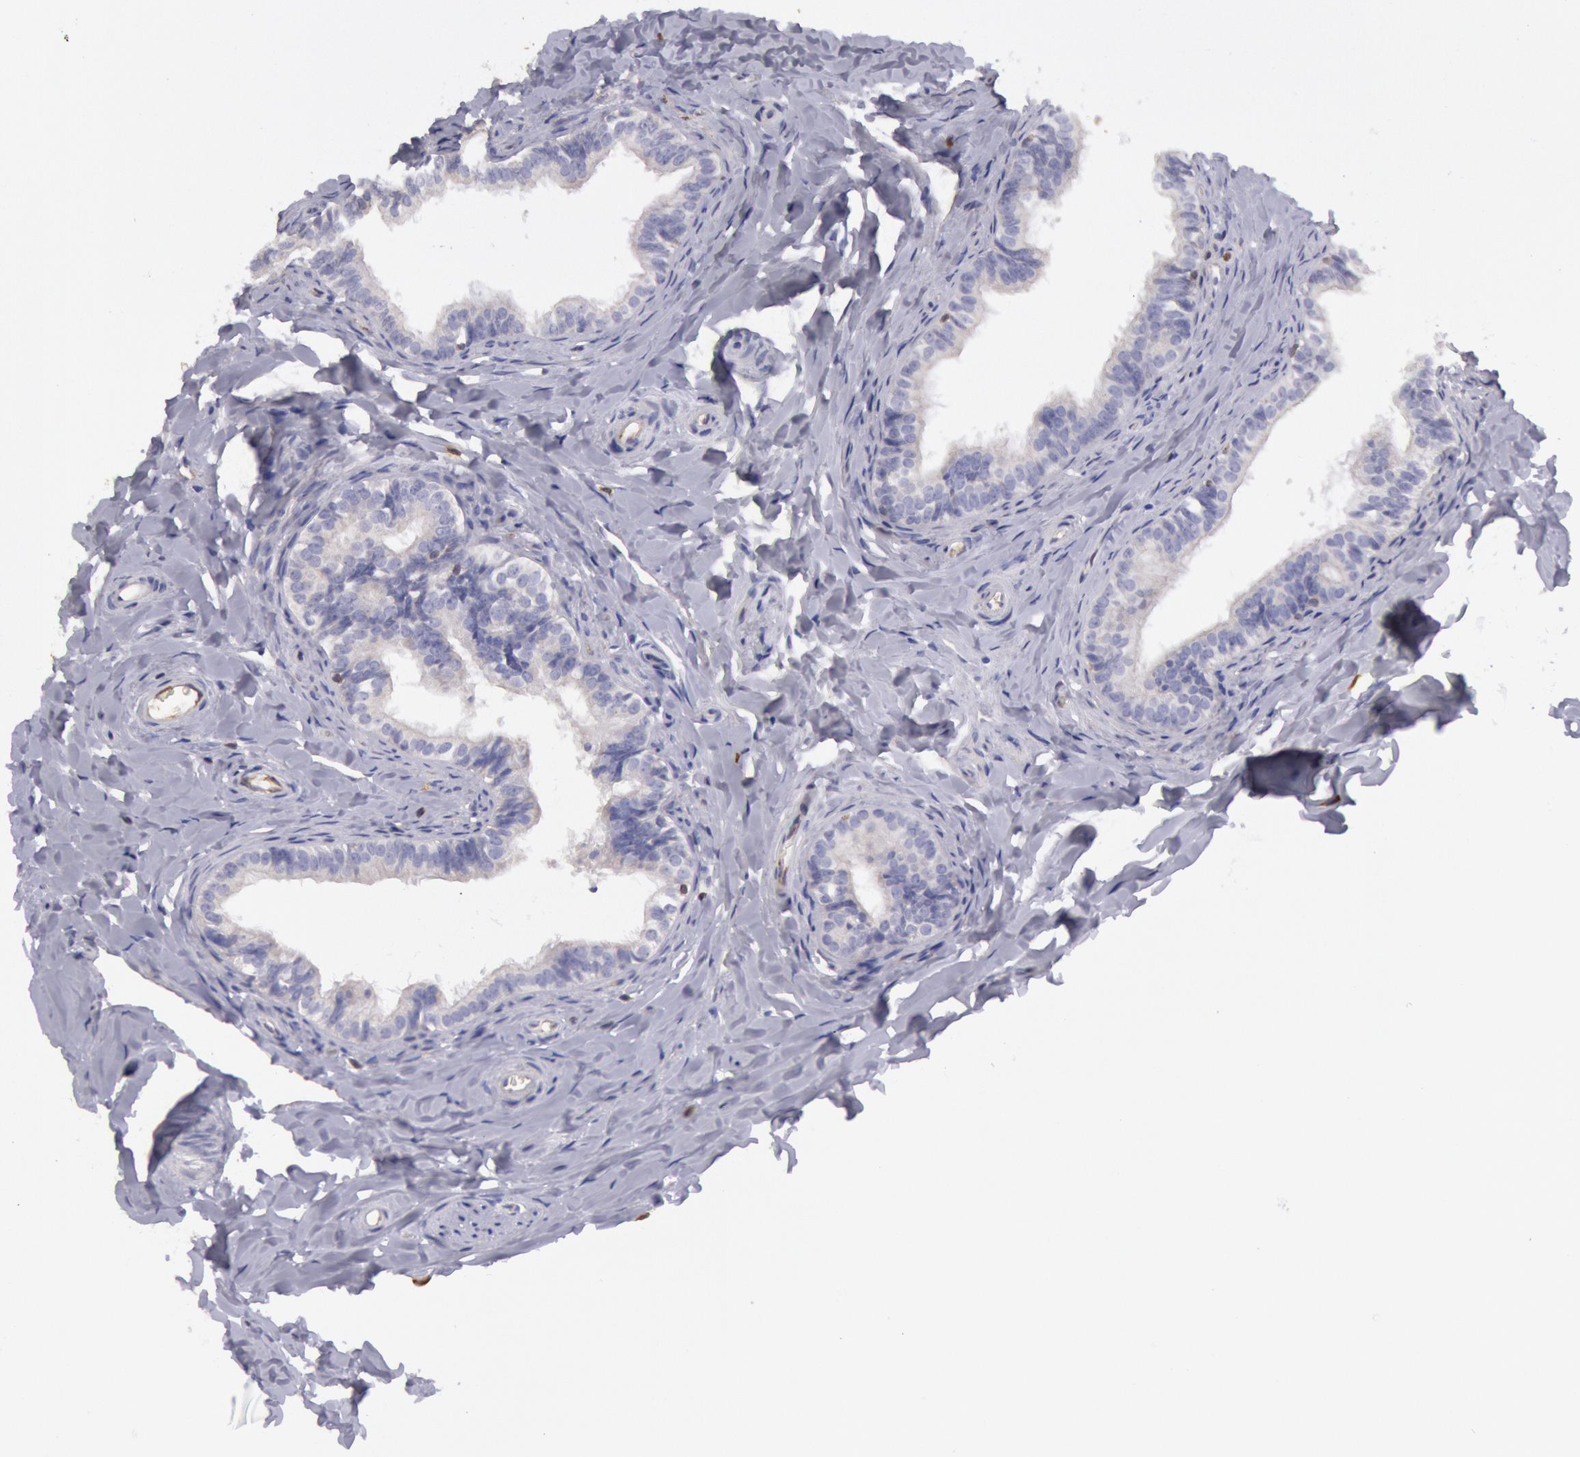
{"staining": {"intensity": "negative", "quantity": "none", "location": "none"}, "tissue": "epididymis", "cell_type": "Glandular cells", "image_type": "normal", "snomed": [{"axis": "morphology", "description": "Normal tissue, NOS"}, {"axis": "topography", "description": "Epididymis"}], "caption": "Micrograph shows no protein expression in glandular cells of unremarkable epididymis. (DAB IHC with hematoxylin counter stain).", "gene": "RAB27A", "patient": {"sex": "male", "age": 26}}